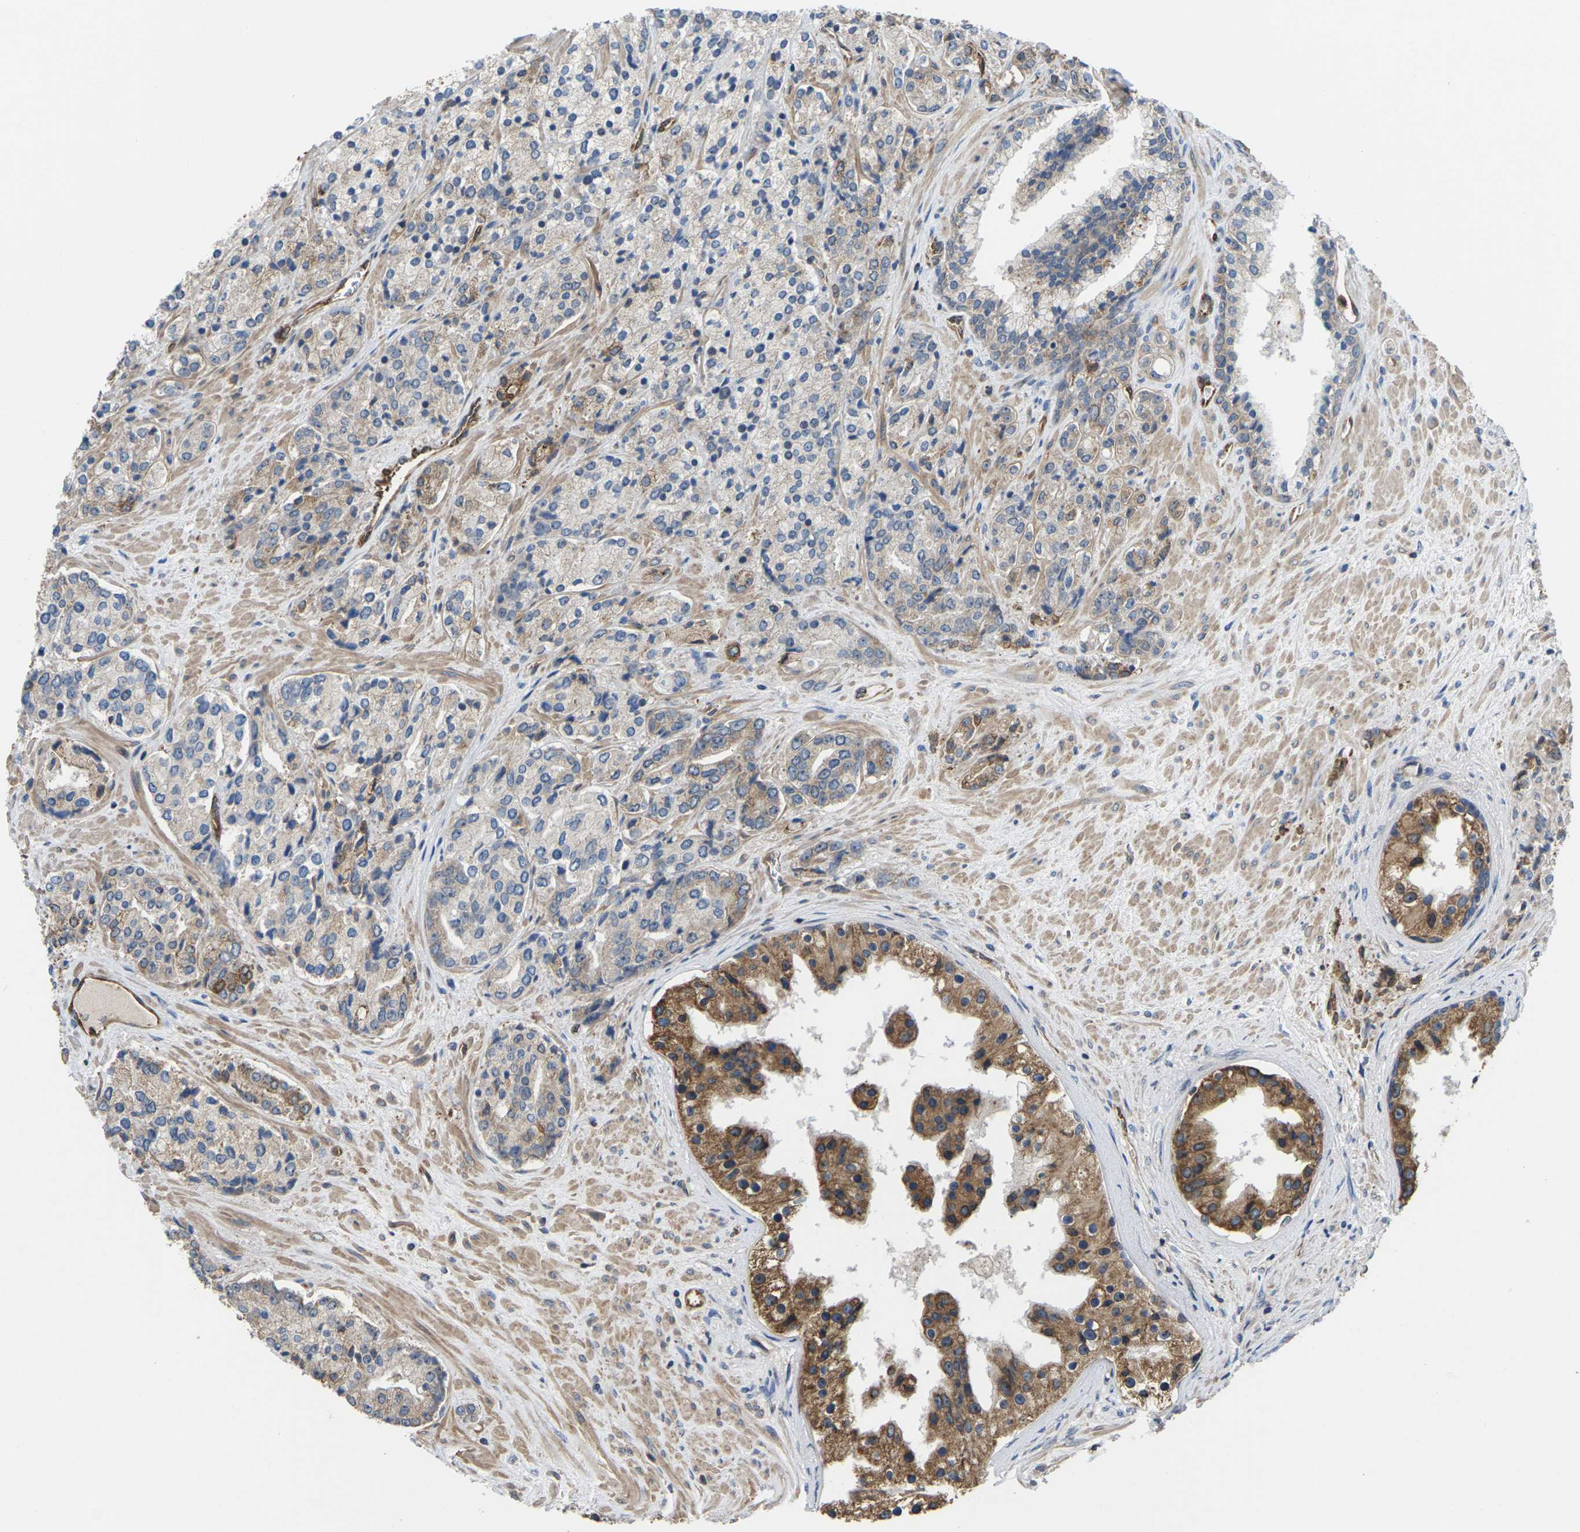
{"staining": {"intensity": "negative", "quantity": "none", "location": "none"}, "tissue": "prostate cancer", "cell_type": "Tumor cells", "image_type": "cancer", "snomed": [{"axis": "morphology", "description": "Adenocarcinoma, High grade"}, {"axis": "topography", "description": "Prostate"}], "caption": "IHC image of prostate cancer stained for a protein (brown), which demonstrates no staining in tumor cells. The staining is performed using DAB brown chromogen with nuclei counter-stained in using hematoxylin.", "gene": "TIAM1", "patient": {"sex": "male", "age": 71}}